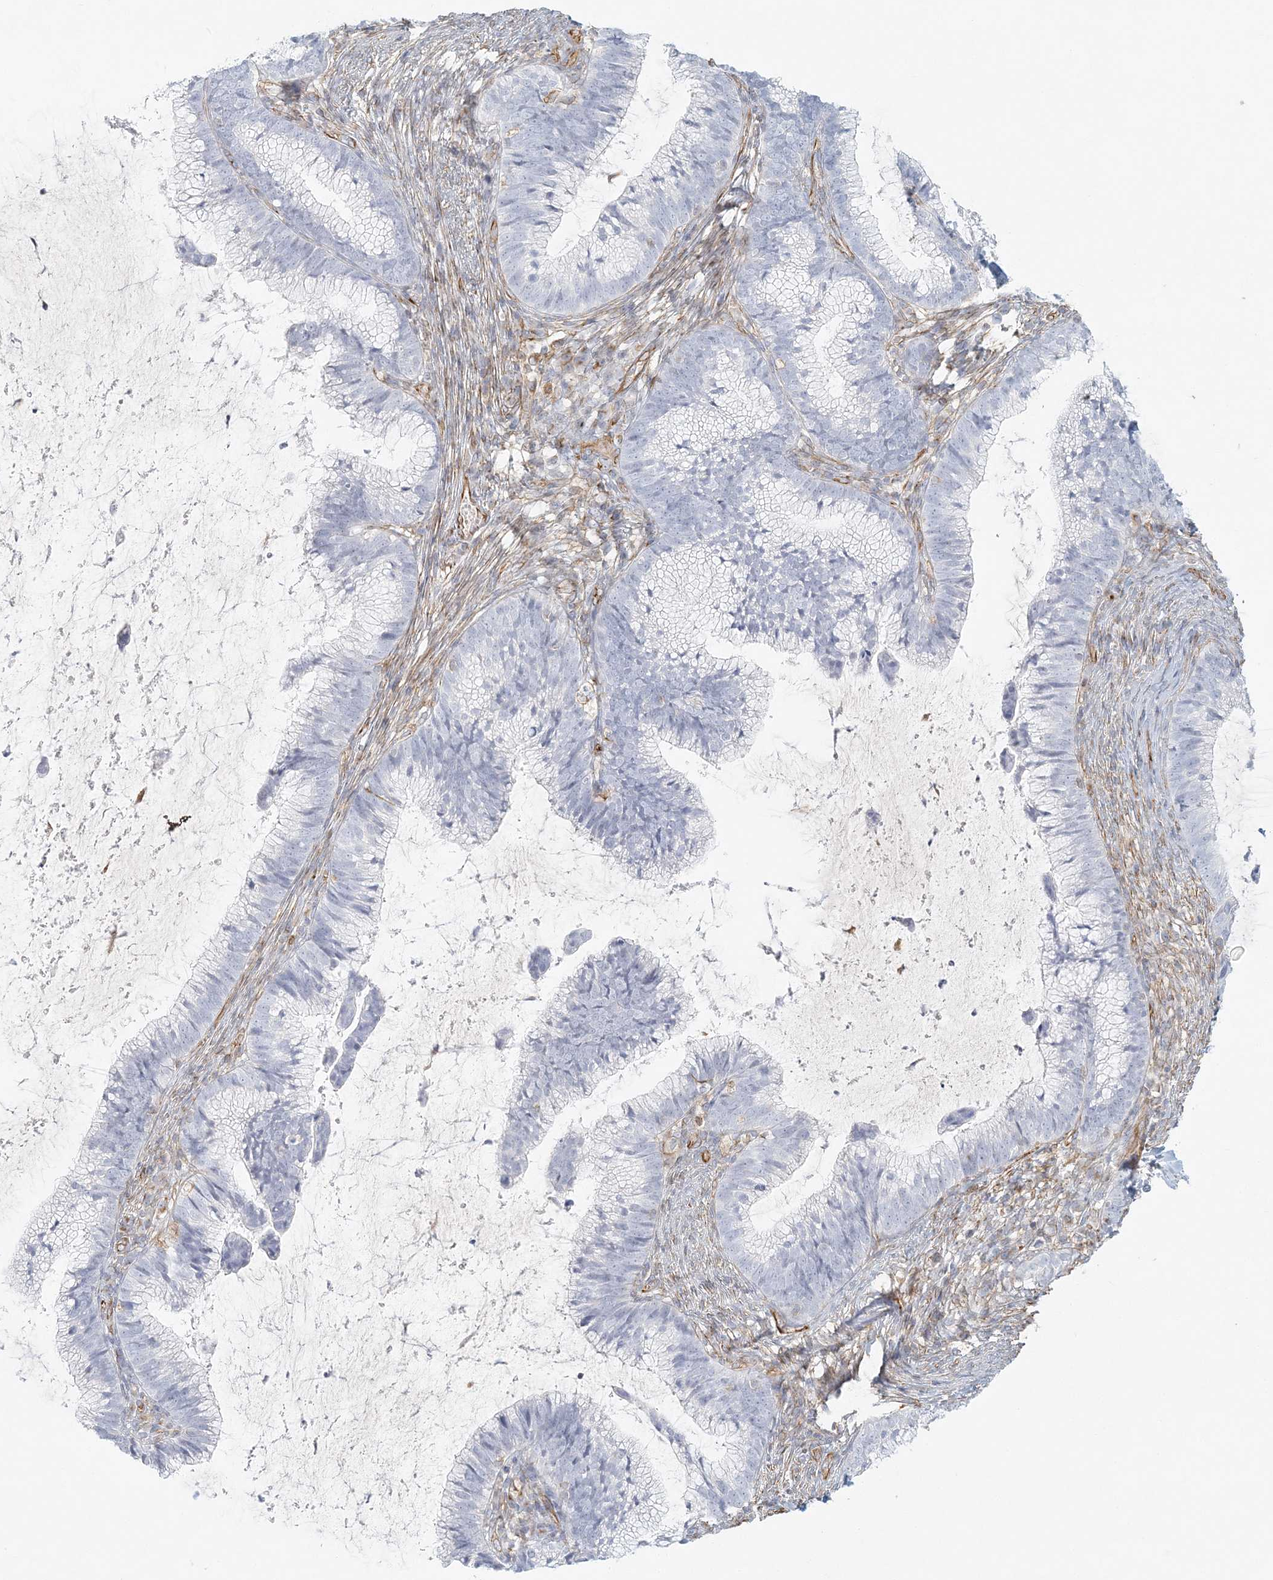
{"staining": {"intensity": "negative", "quantity": "none", "location": "none"}, "tissue": "cervical cancer", "cell_type": "Tumor cells", "image_type": "cancer", "snomed": [{"axis": "morphology", "description": "Adenocarcinoma, NOS"}, {"axis": "topography", "description": "Cervix"}], "caption": "Photomicrograph shows no protein staining in tumor cells of cervical cancer tissue.", "gene": "DMRTB1", "patient": {"sex": "female", "age": 36}}